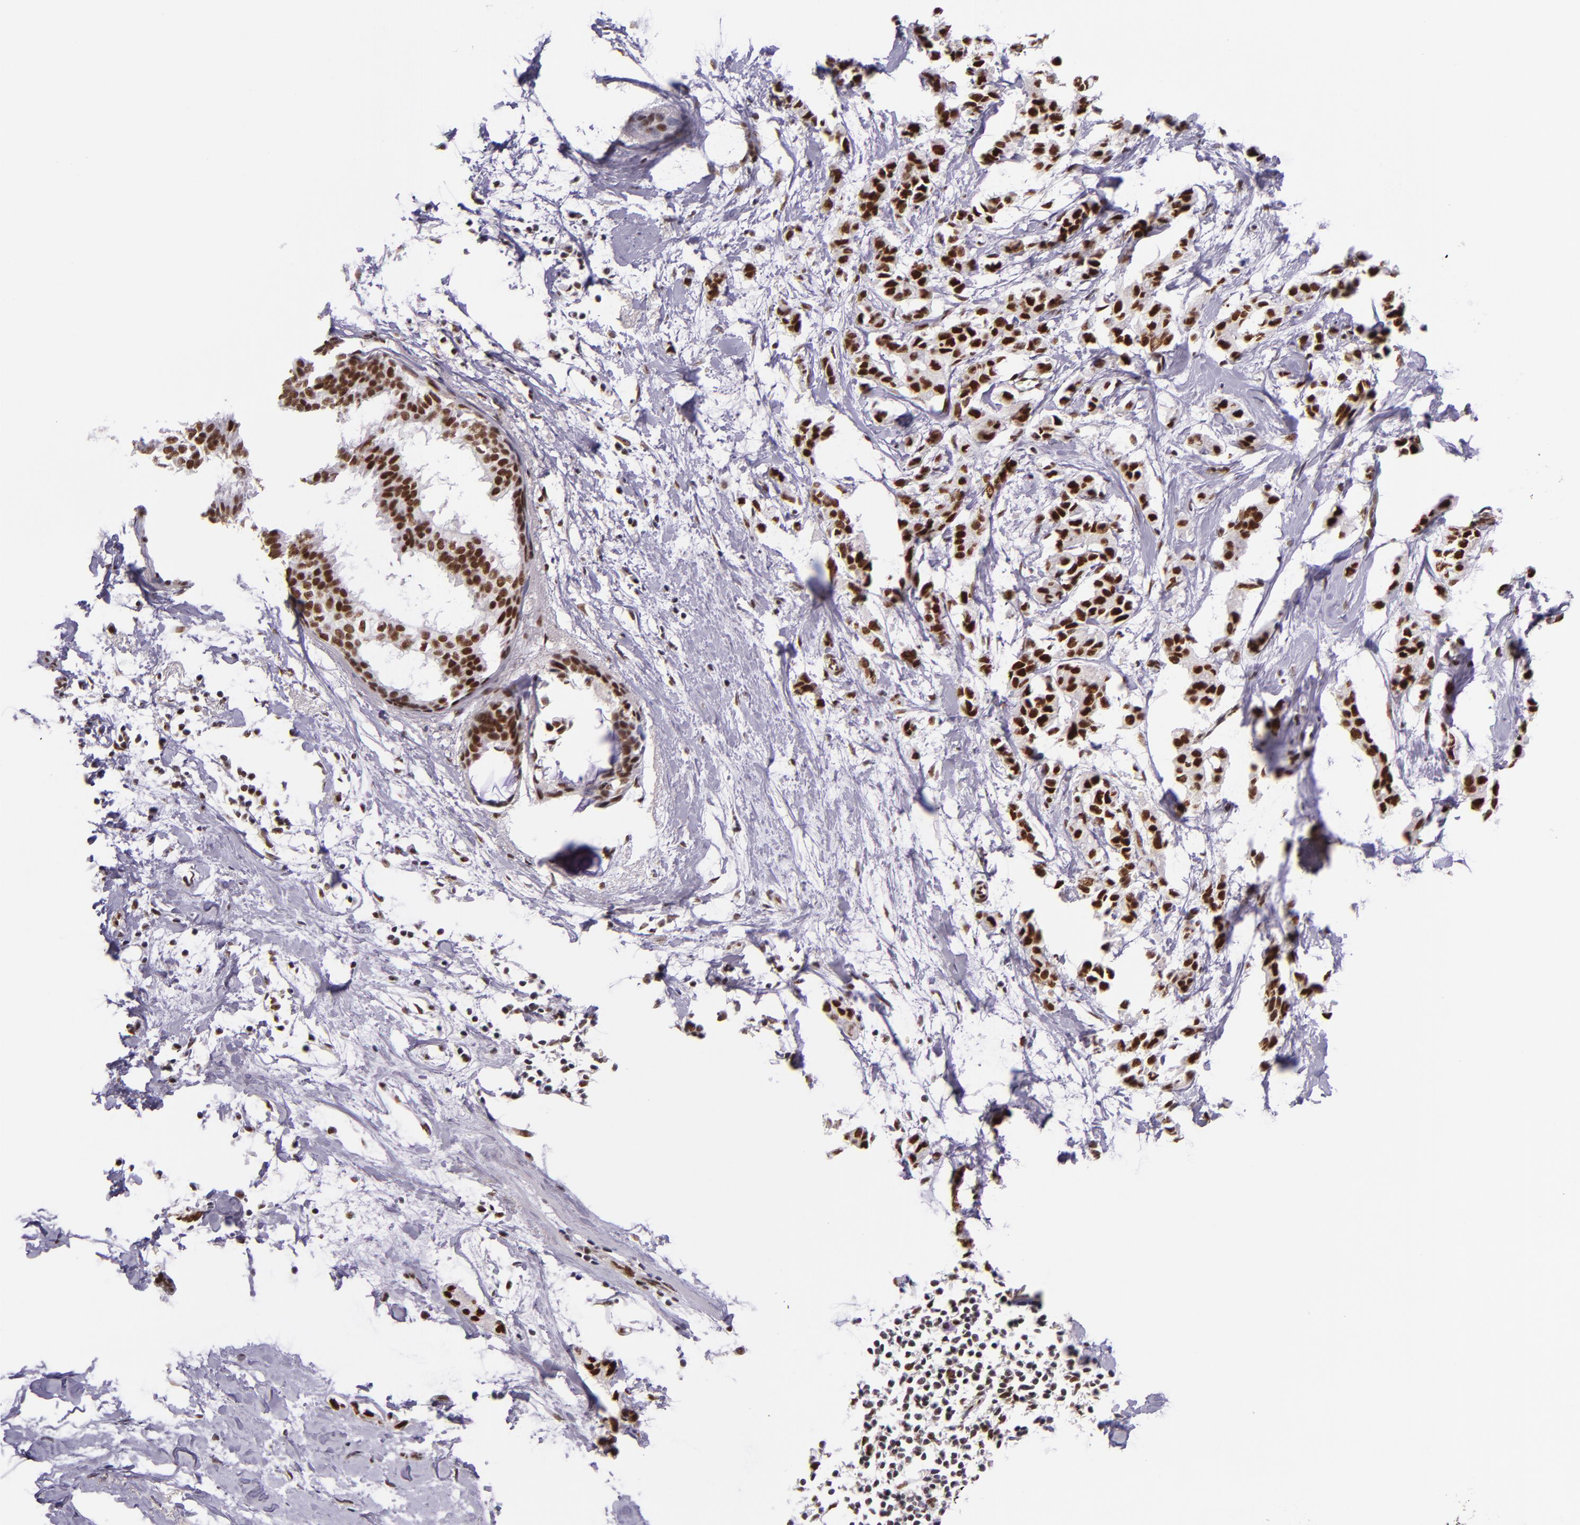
{"staining": {"intensity": "strong", "quantity": ">75%", "location": "nuclear"}, "tissue": "breast cancer", "cell_type": "Tumor cells", "image_type": "cancer", "snomed": [{"axis": "morphology", "description": "Duct carcinoma"}, {"axis": "topography", "description": "Breast"}], "caption": "A high amount of strong nuclear staining is appreciated in approximately >75% of tumor cells in breast cancer (invasive ductal carcinoma) tissue. Nuclei are stained in blue.", "gene": "GPKOW", "patient": {"sex": "female", "age": 84}}